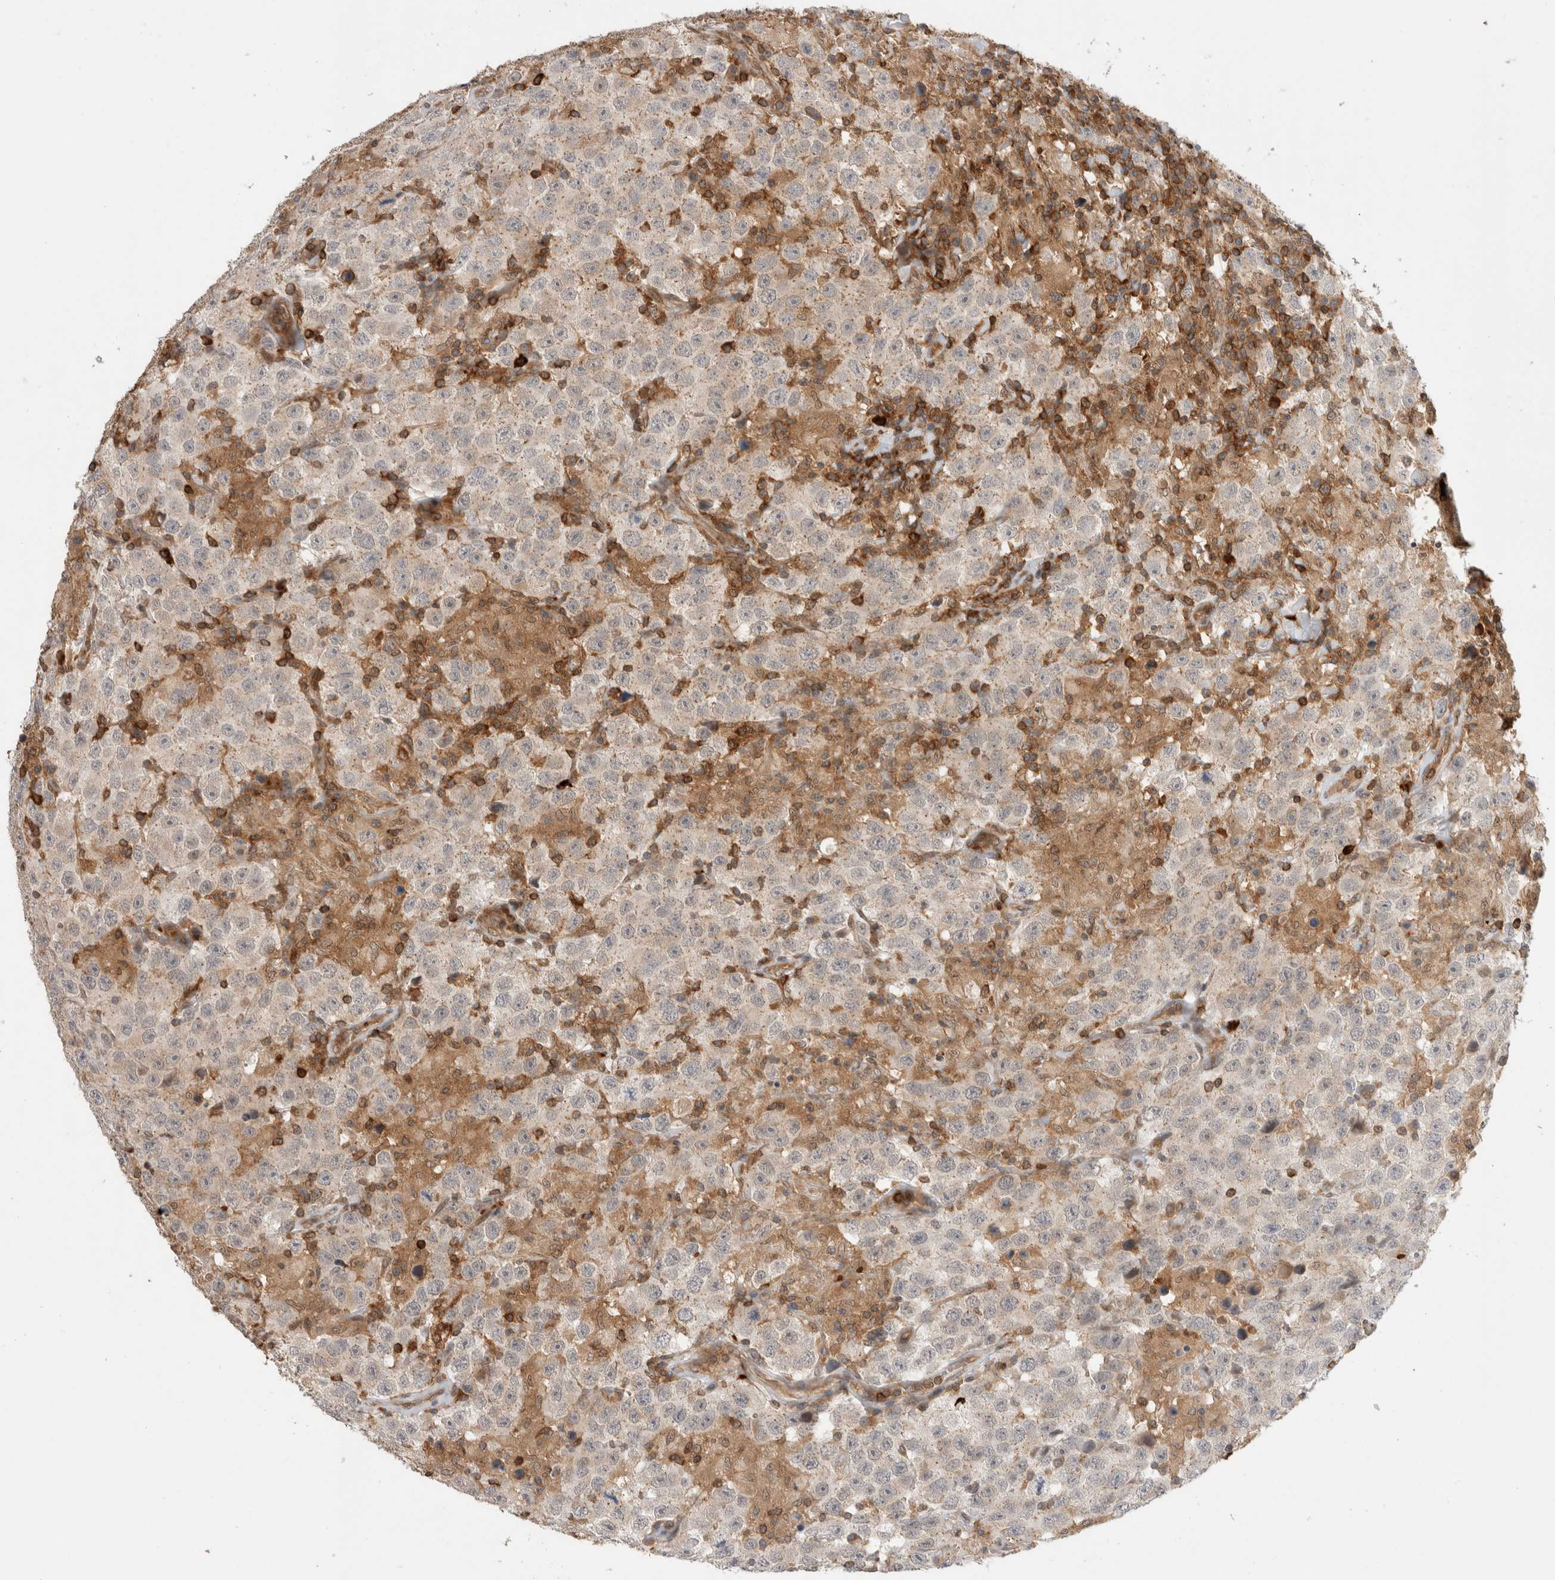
{"staining": {"intensity": "weak", "quantity": "<25%", "location": "cytoplasmic/membranous"}, "tissue": "testis cancer", "cell_type": "Tumor cells", "image_type": "cancer", "snomed": [{"axis": "morphology", "description": "Seminoma, NOS"}, {"axis": "topography", "description": "Testis"}], "caption": "Tumor cells show no significant staining in testis cancer. The staining was performed using DAB (3,3'-diaminobenzidine) to visualize the protein expression in brown, while the nuclei were stained in blue with hematoxylin (Magnification: 20x).", "gene": "NFKB1", "patient": {"sex": "male", "age": 41}}